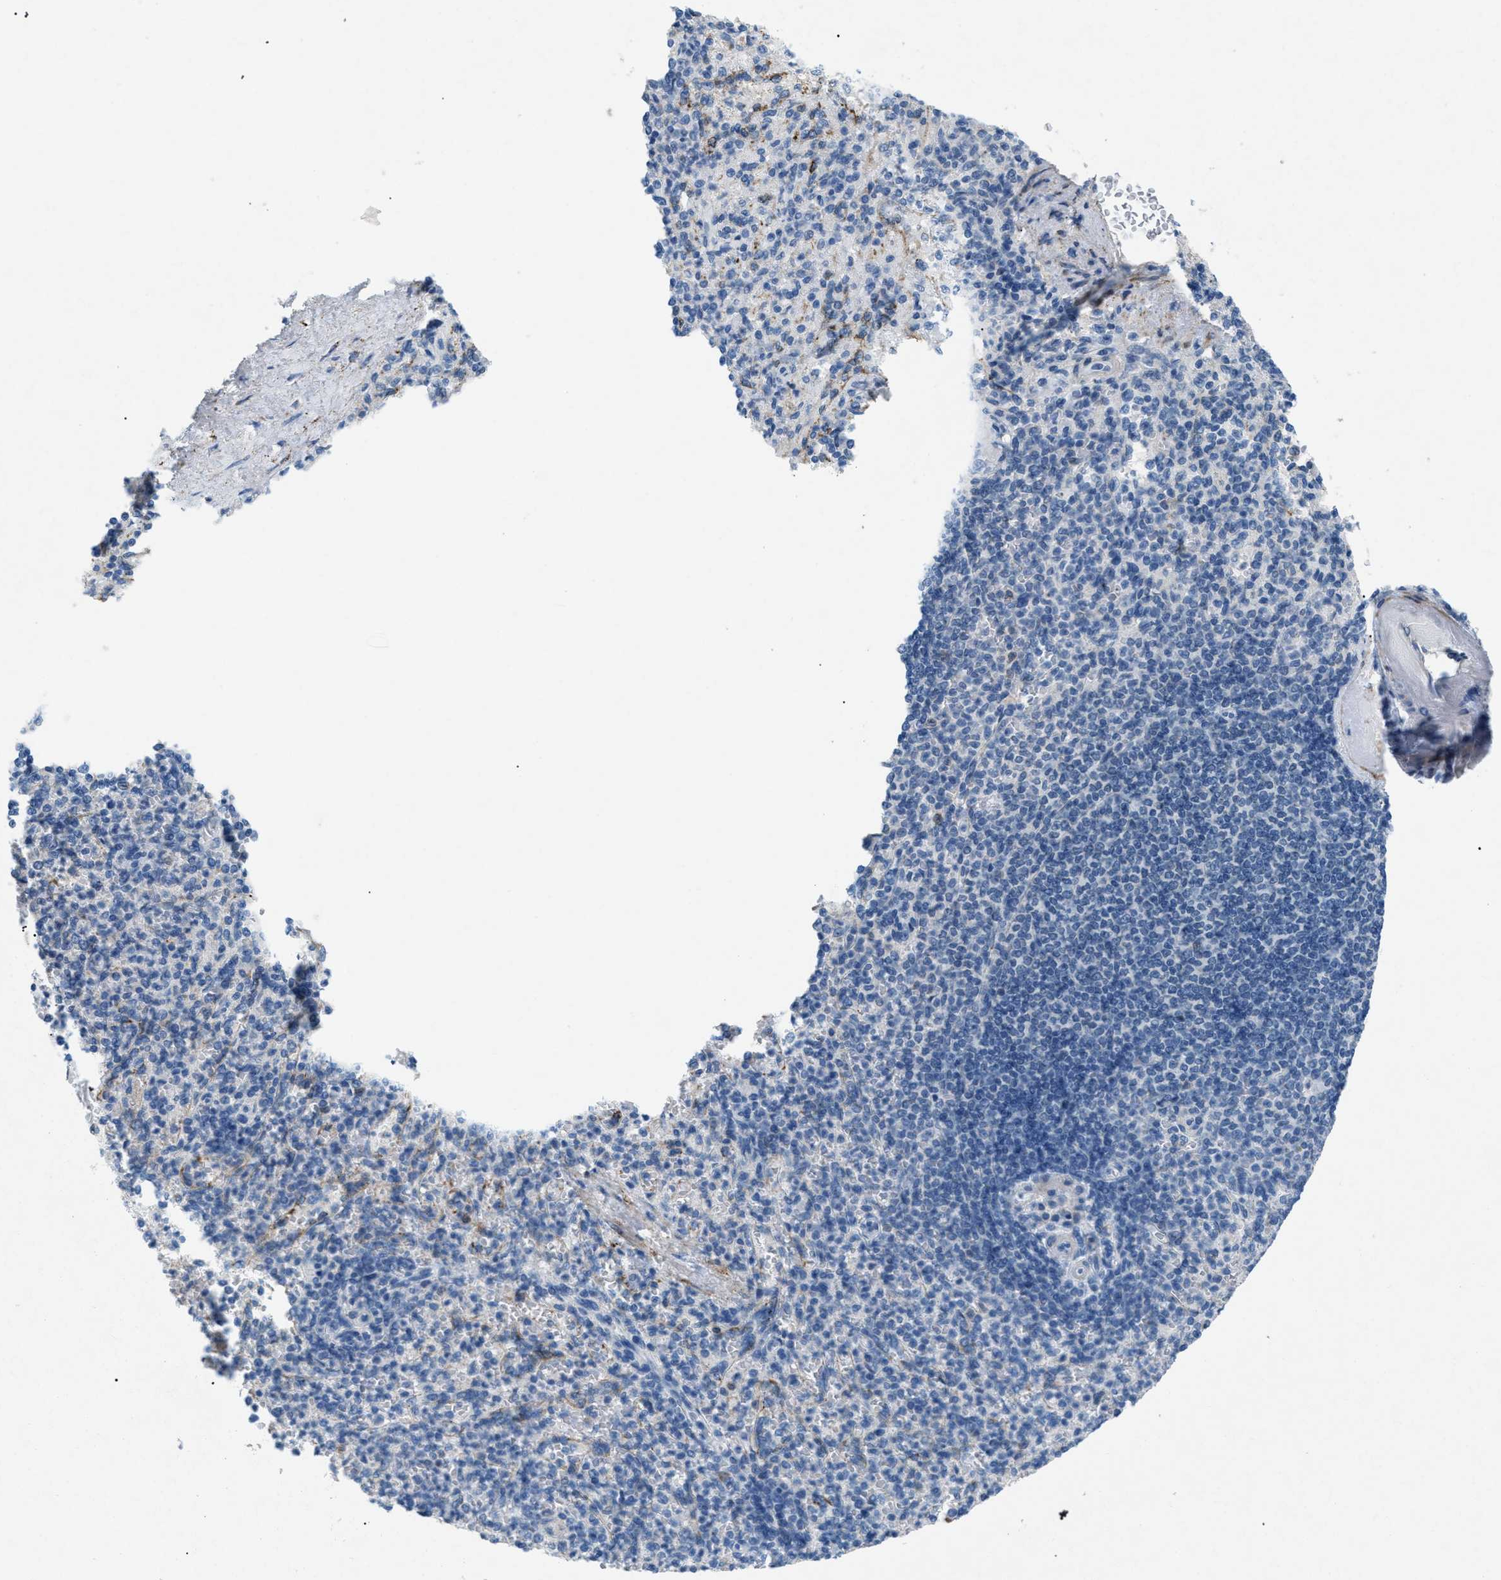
{"staining": {"intensity": "negative", "quantity": "none", "location": "none"}, "tissue": "spleen", "cell_type": "Cells in red pulp", "image_type": "normal", "snomed": [{"axis": "morphology", "description": "Normal tissue, NOS"}, {"axis": "topography", "description": "Spleen"}], "caption": "Image shows no significant protein expression in cells in red pulp of unremarkable spleen.", "gene": "TASOR", "patient": {"sex": "female", "age": 74}}